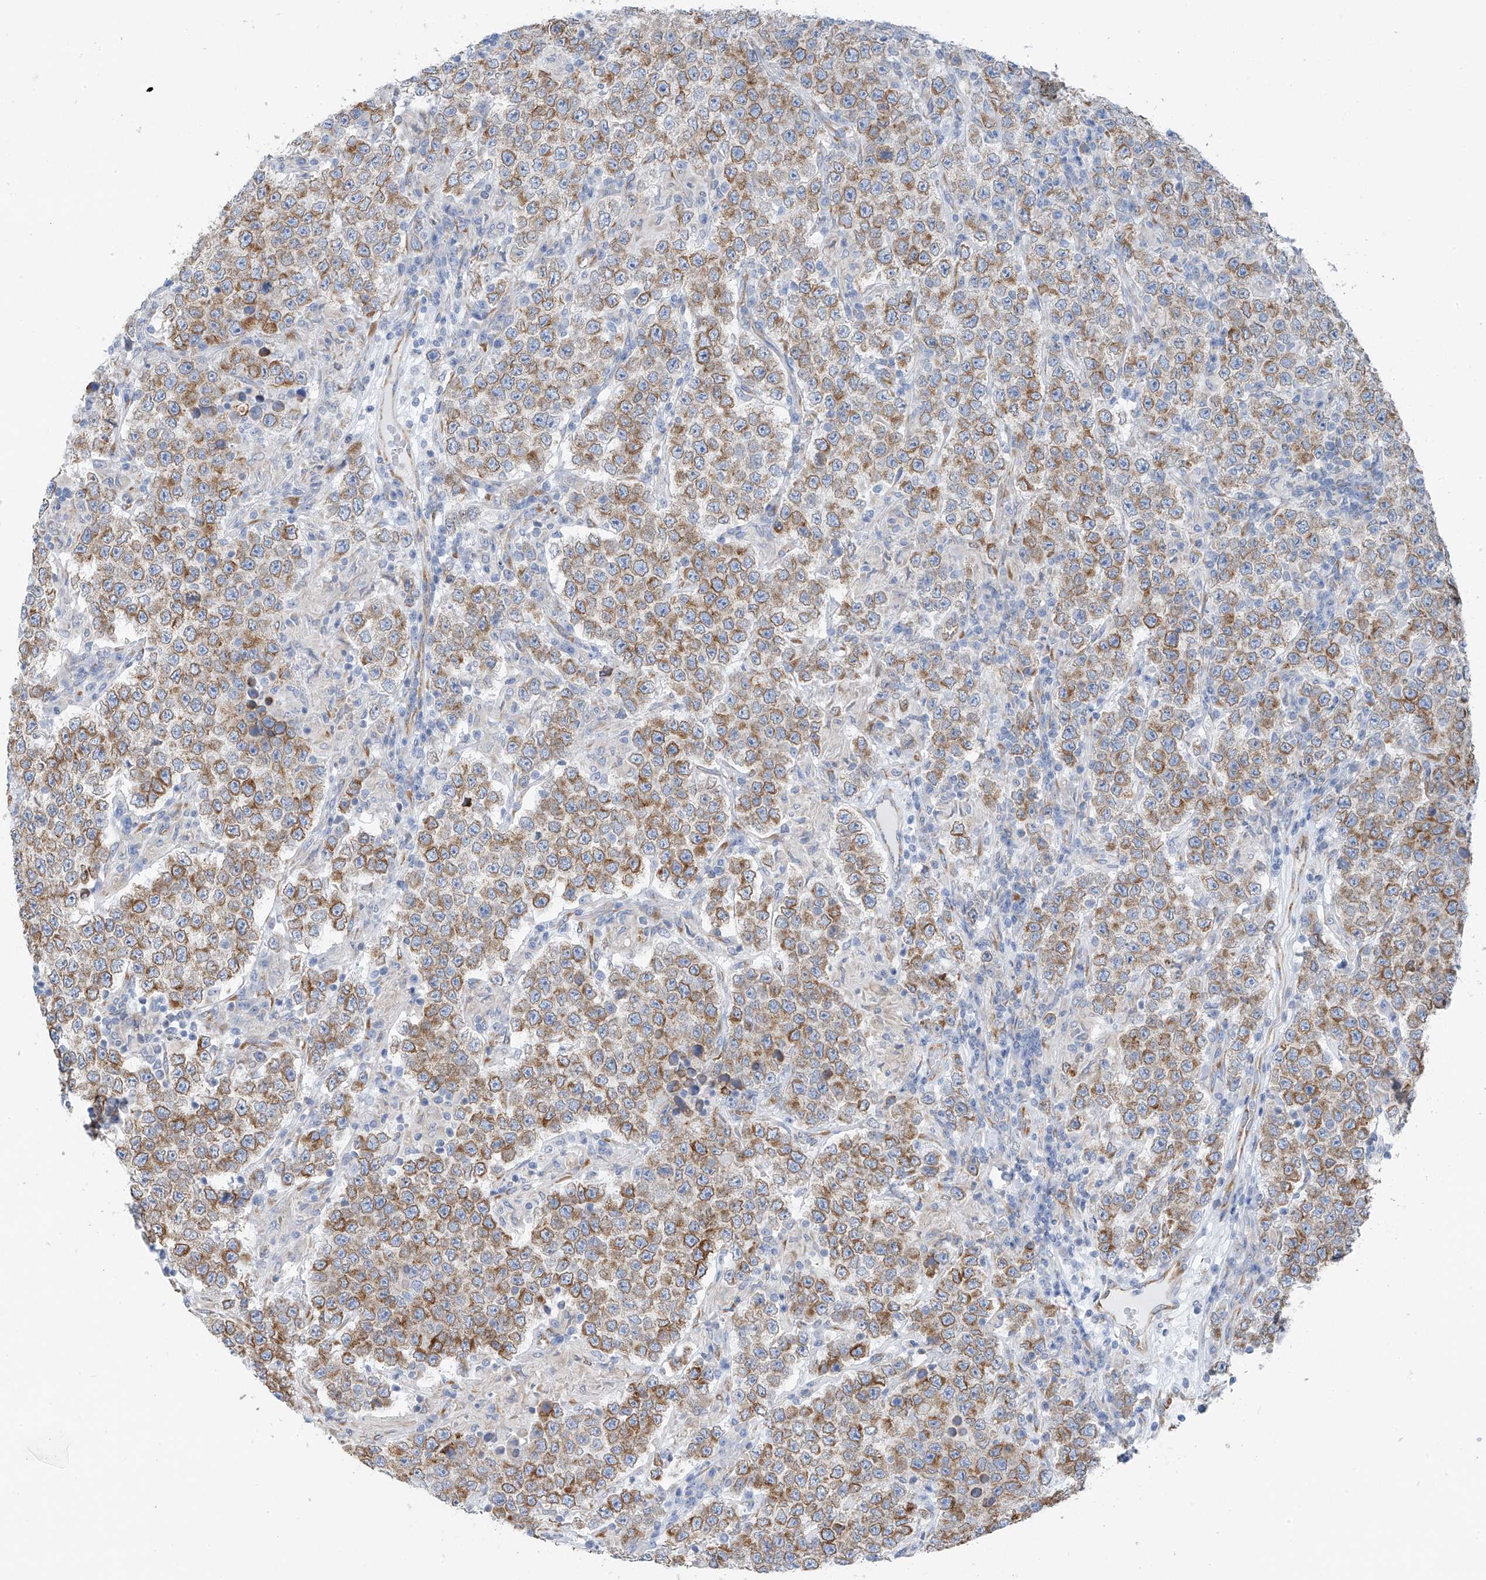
{"staining": {"intensity": "moderate", "quantity": ">75%", "location": "cytoplasmic/membranous"}, "tissue": "testis cancer", "cell_type": "Tumor cells", "image_type": "cancer", "snomed": [{"axis": "morphology", "description": "Normal tissue, NOS"}, {"axis": "morphology", "description": "Urothelial carcinoma, High grade"}, {"axis": "morphology", "description": "Seminoma, NOS"}, {"axis": "morphology", "description": "Carcinoma, Embryonal, NOS"}, {"axis": "topography", "description": "Urinary bladder"}, {"axis": "topography", "description": "Testis"}], "caption": "Immunohistochemistry histopathology image of neoplastic tissue: seminoma (testis) stained using IHC displays medium levels of moderate protein expression localized specifically in the cytoplasmic/membranous of tumor cells, appearing as a cytoplasmic/membranous brown color.", "gene": "RCN2", "patient": {"sex": "male", "age": 41}}